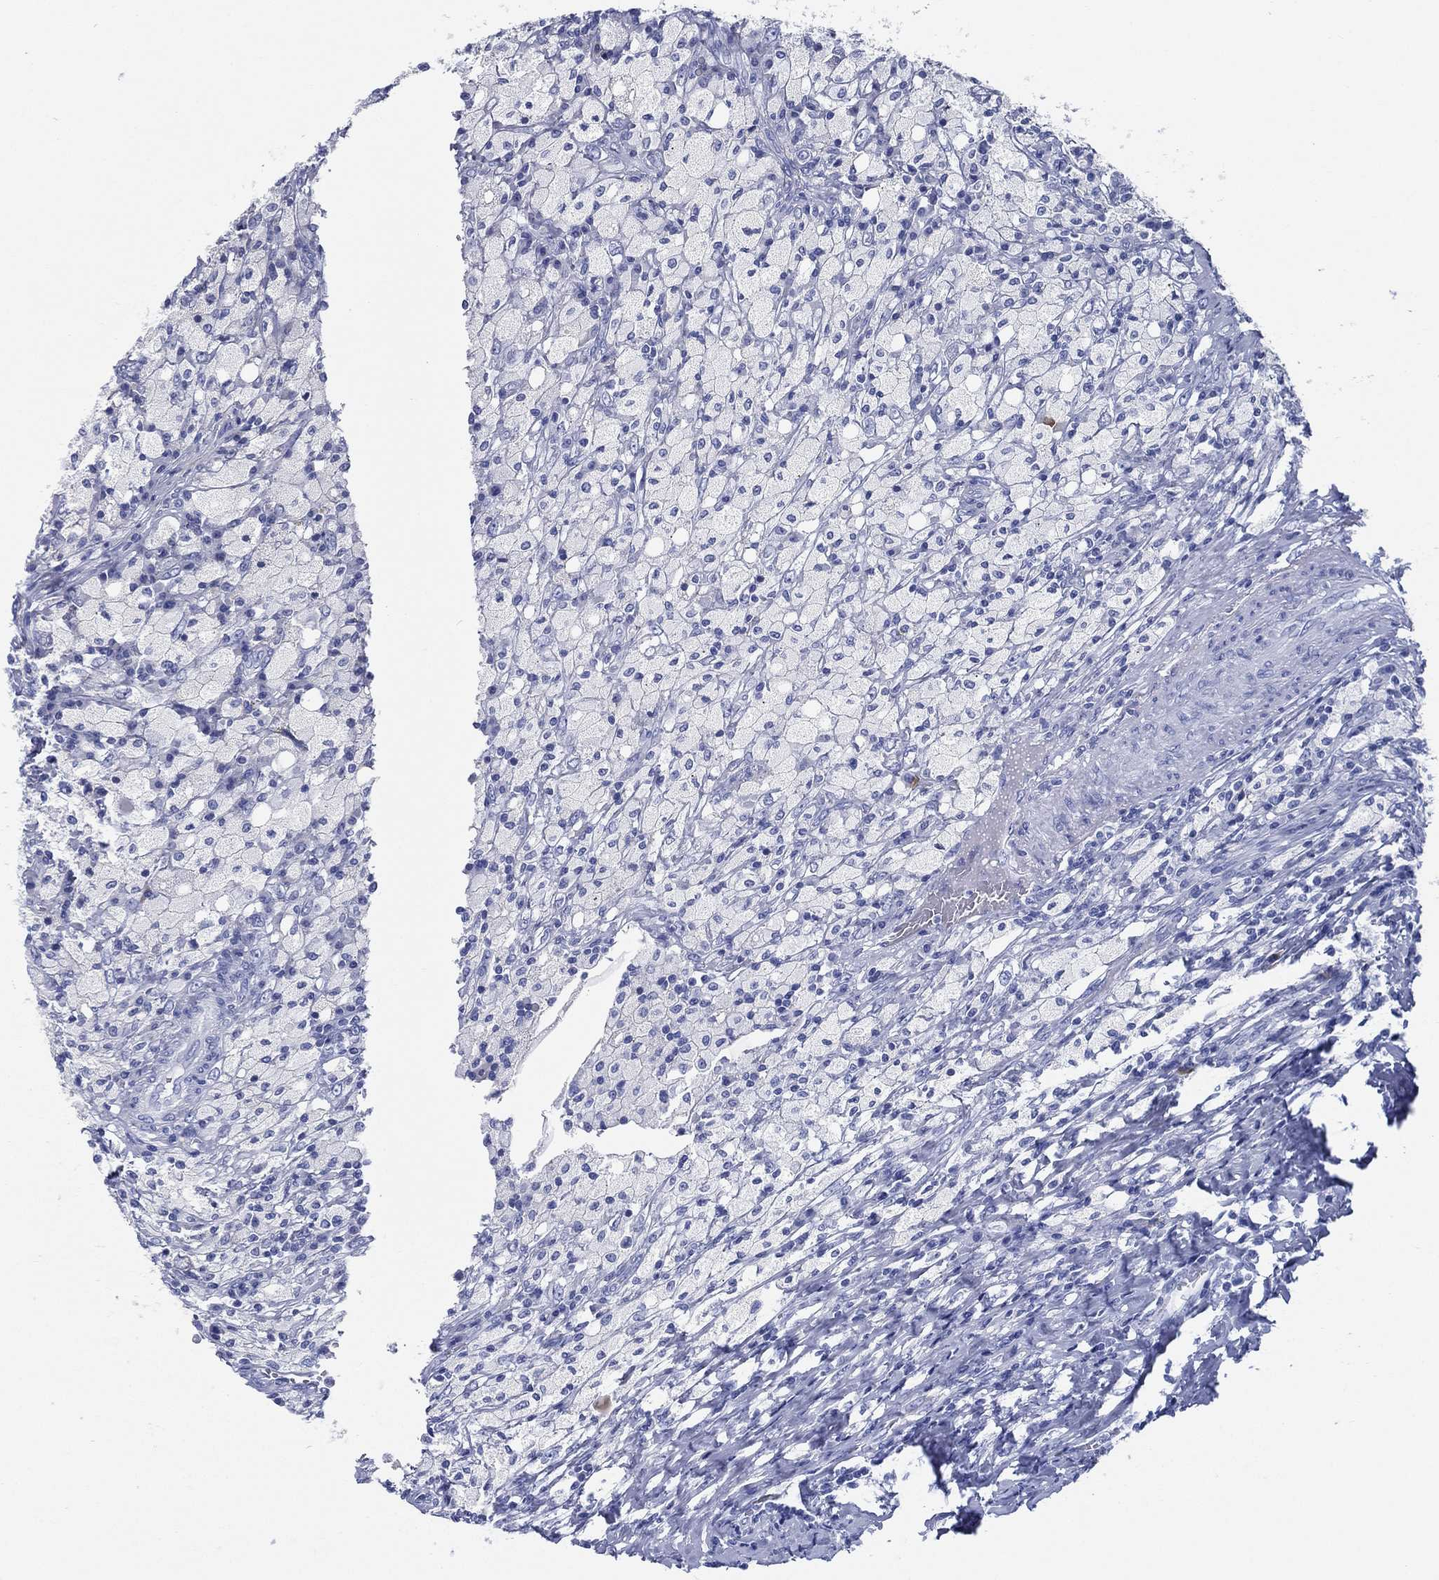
{"staining": {"intensity": "negative", "quantity": "none", "location": "none"}, "tissue": "testis cancer", "cell_type": "Tumor cells", "image_type": "cancer", "snomed": [{"axis": "morphology", "description": "Necrosis, NOS"}, {"axis": "morphology", "description": "Carcinoma, Embryonal, NOS"}, {"axis": "topography", "description": "Testis"}], "caption": "The immunohistochemistry (IHC) image has no significant positivity in tumor cells of embryonal carcinoma (testis) tissue.", "gene": "RSPH4A", "patient": {"sex": "male", "age": 19}}